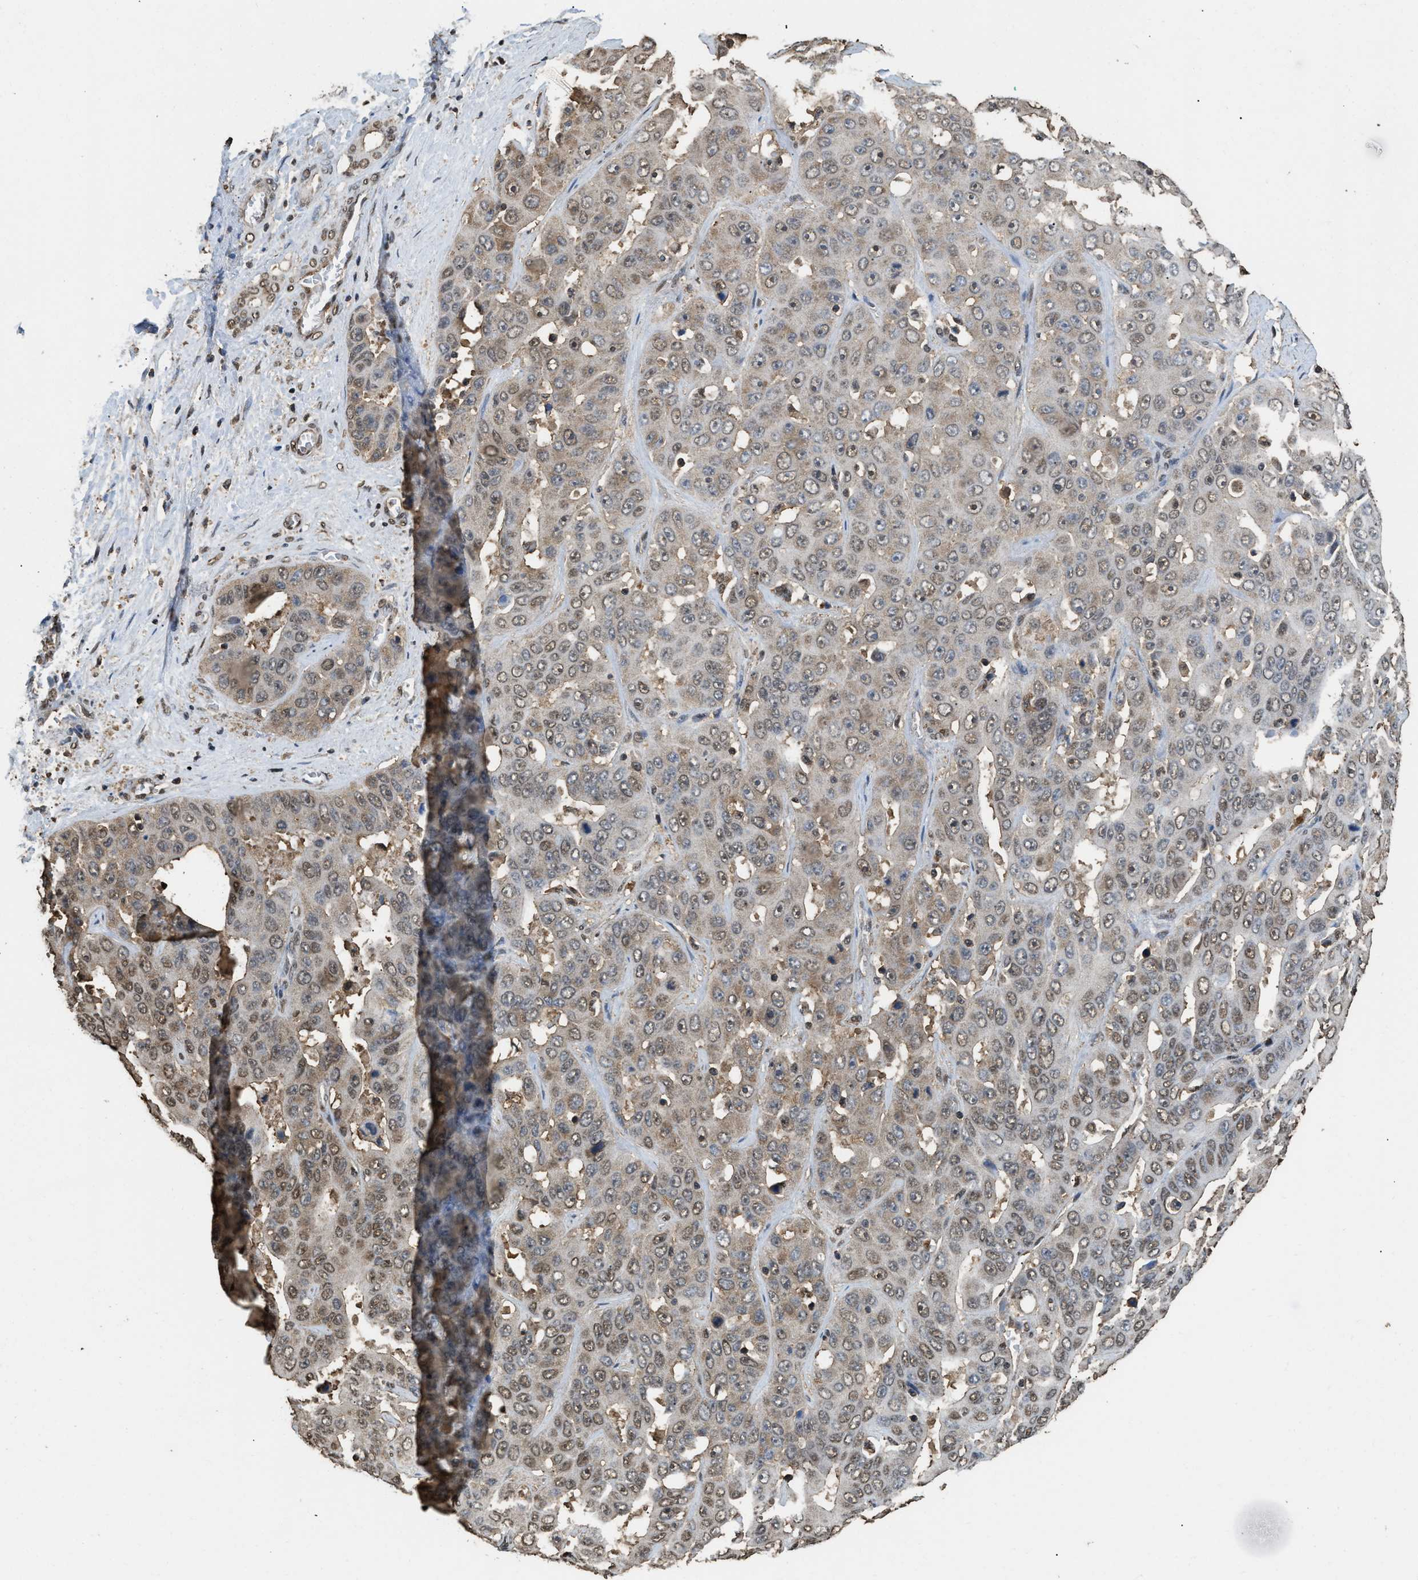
{"staining": {"intensity": "weak", "quantity": "25%-75%", "location": "cytoplasmic/membranous,nuclear"}, "tissue": "liver cancer", "cell_type": "Tumor cells", "image_type": "cancer", "snomed": [{"axis": "morphology", "description": "Cholangiocarcinoma"}, {"axis": "topography", "description": "Liver"}], "caption": "The immunohistochemical stain highlights weak cytoplasmic/membranous and nuclear positivity in tumor cells of liver cancer (cholangiocarcinoma) tissue.", "gene": "GAPDH", "patient": {"sex": "female", "age": 52}}